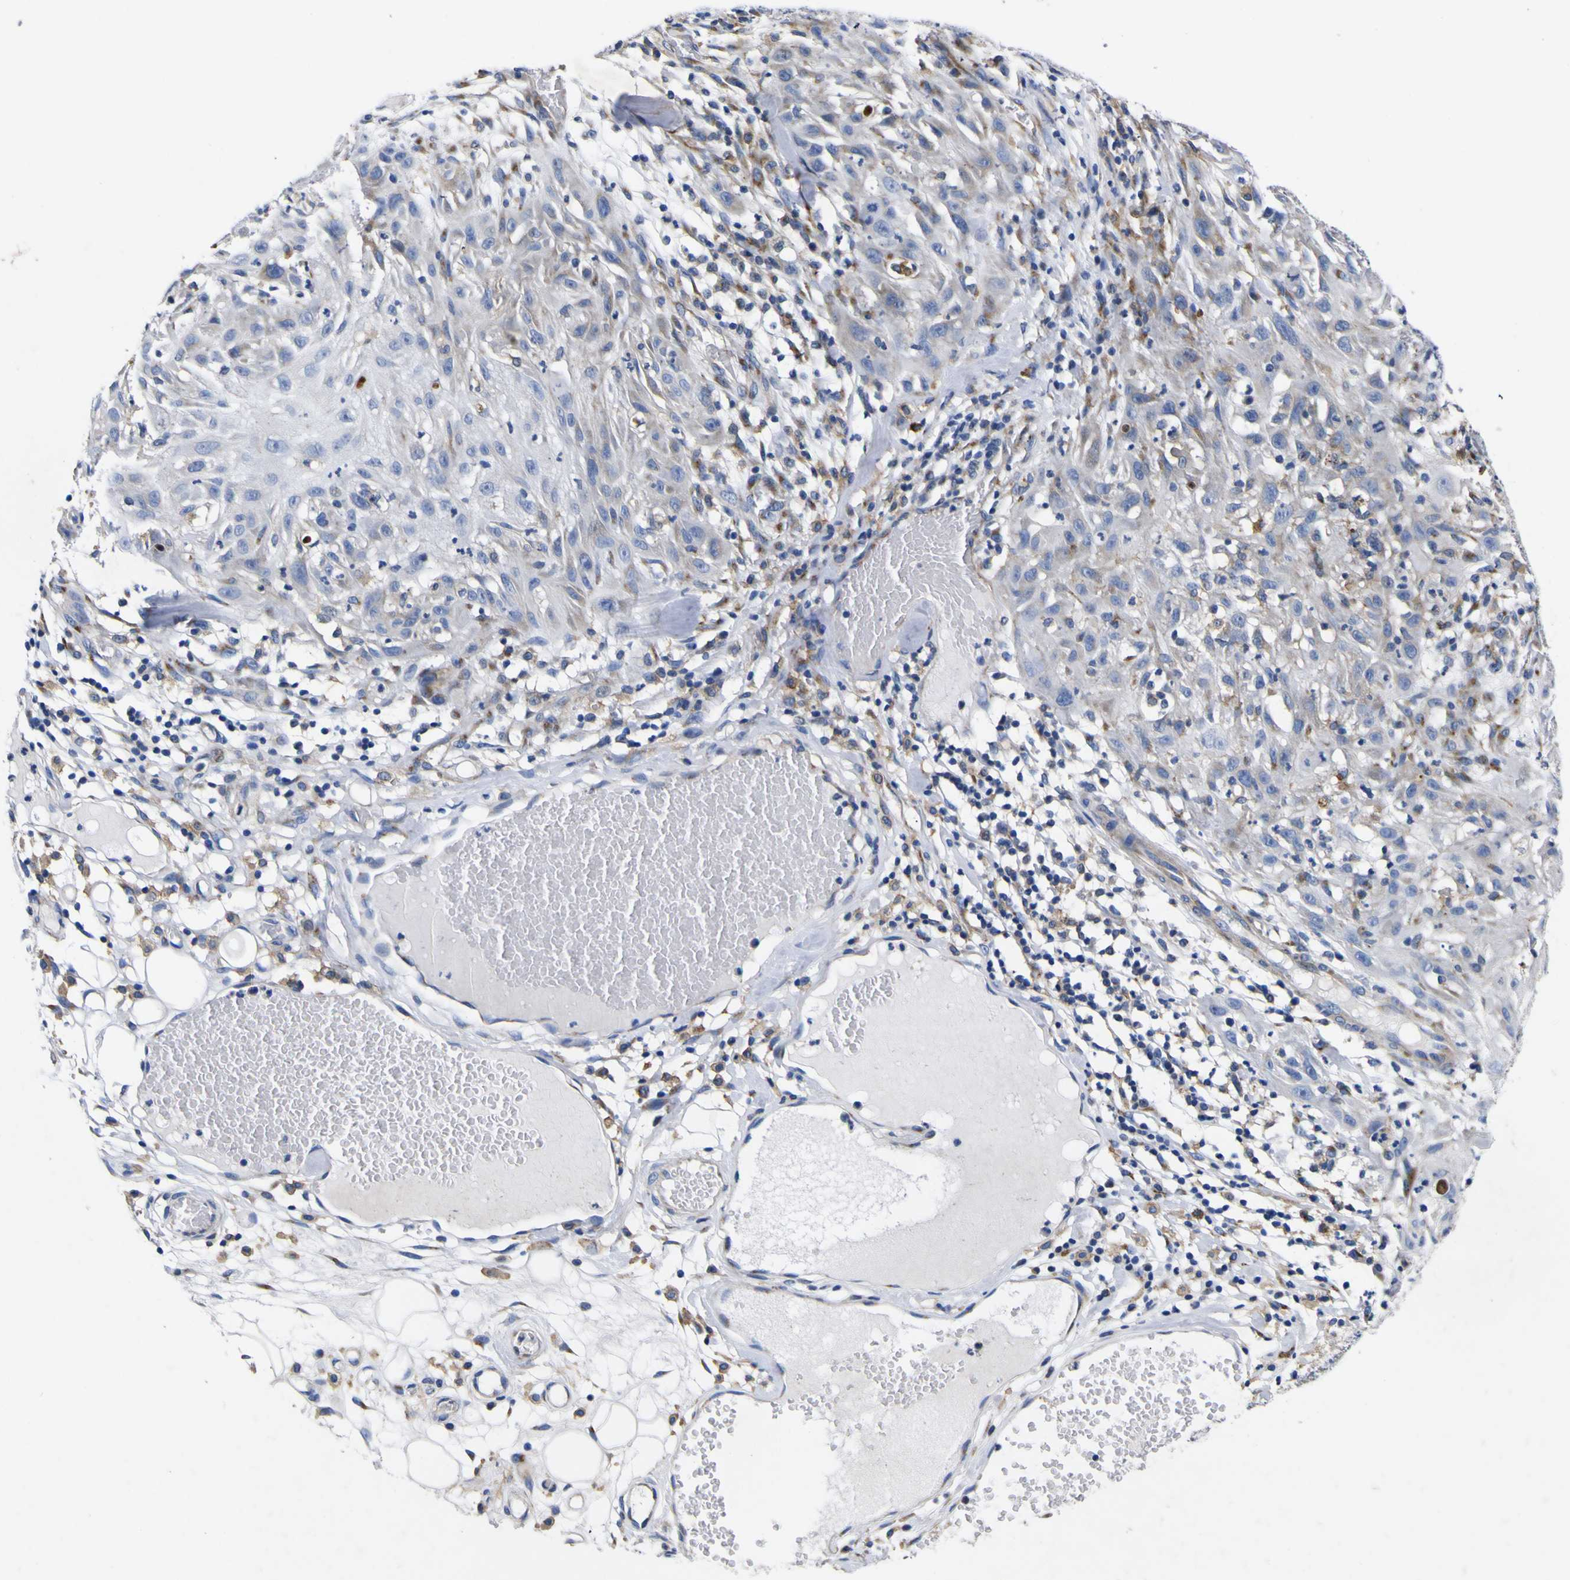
{"staining": {"intensity": "weak", "quantity": "25%-75%", "location": "cytoplasmic/membranous"}, "tissue": "skin cancer", "cell_type": "Tumor cells", "image_type": "cancer", "snomed": [{"axis": "morphology", "description": "Squamous cell carcinoma, NOS"}, {"axis": "topography", "description": "Skin"}], "caption": "Tumor cells exhibit low levels of weak cytoplasmic/membranous positivity in about 25%-75% of cells in human skin cancer (squamous cell carcinoma).", "gene": "COA1", "patient": {"sex": "male", "age": 75}}